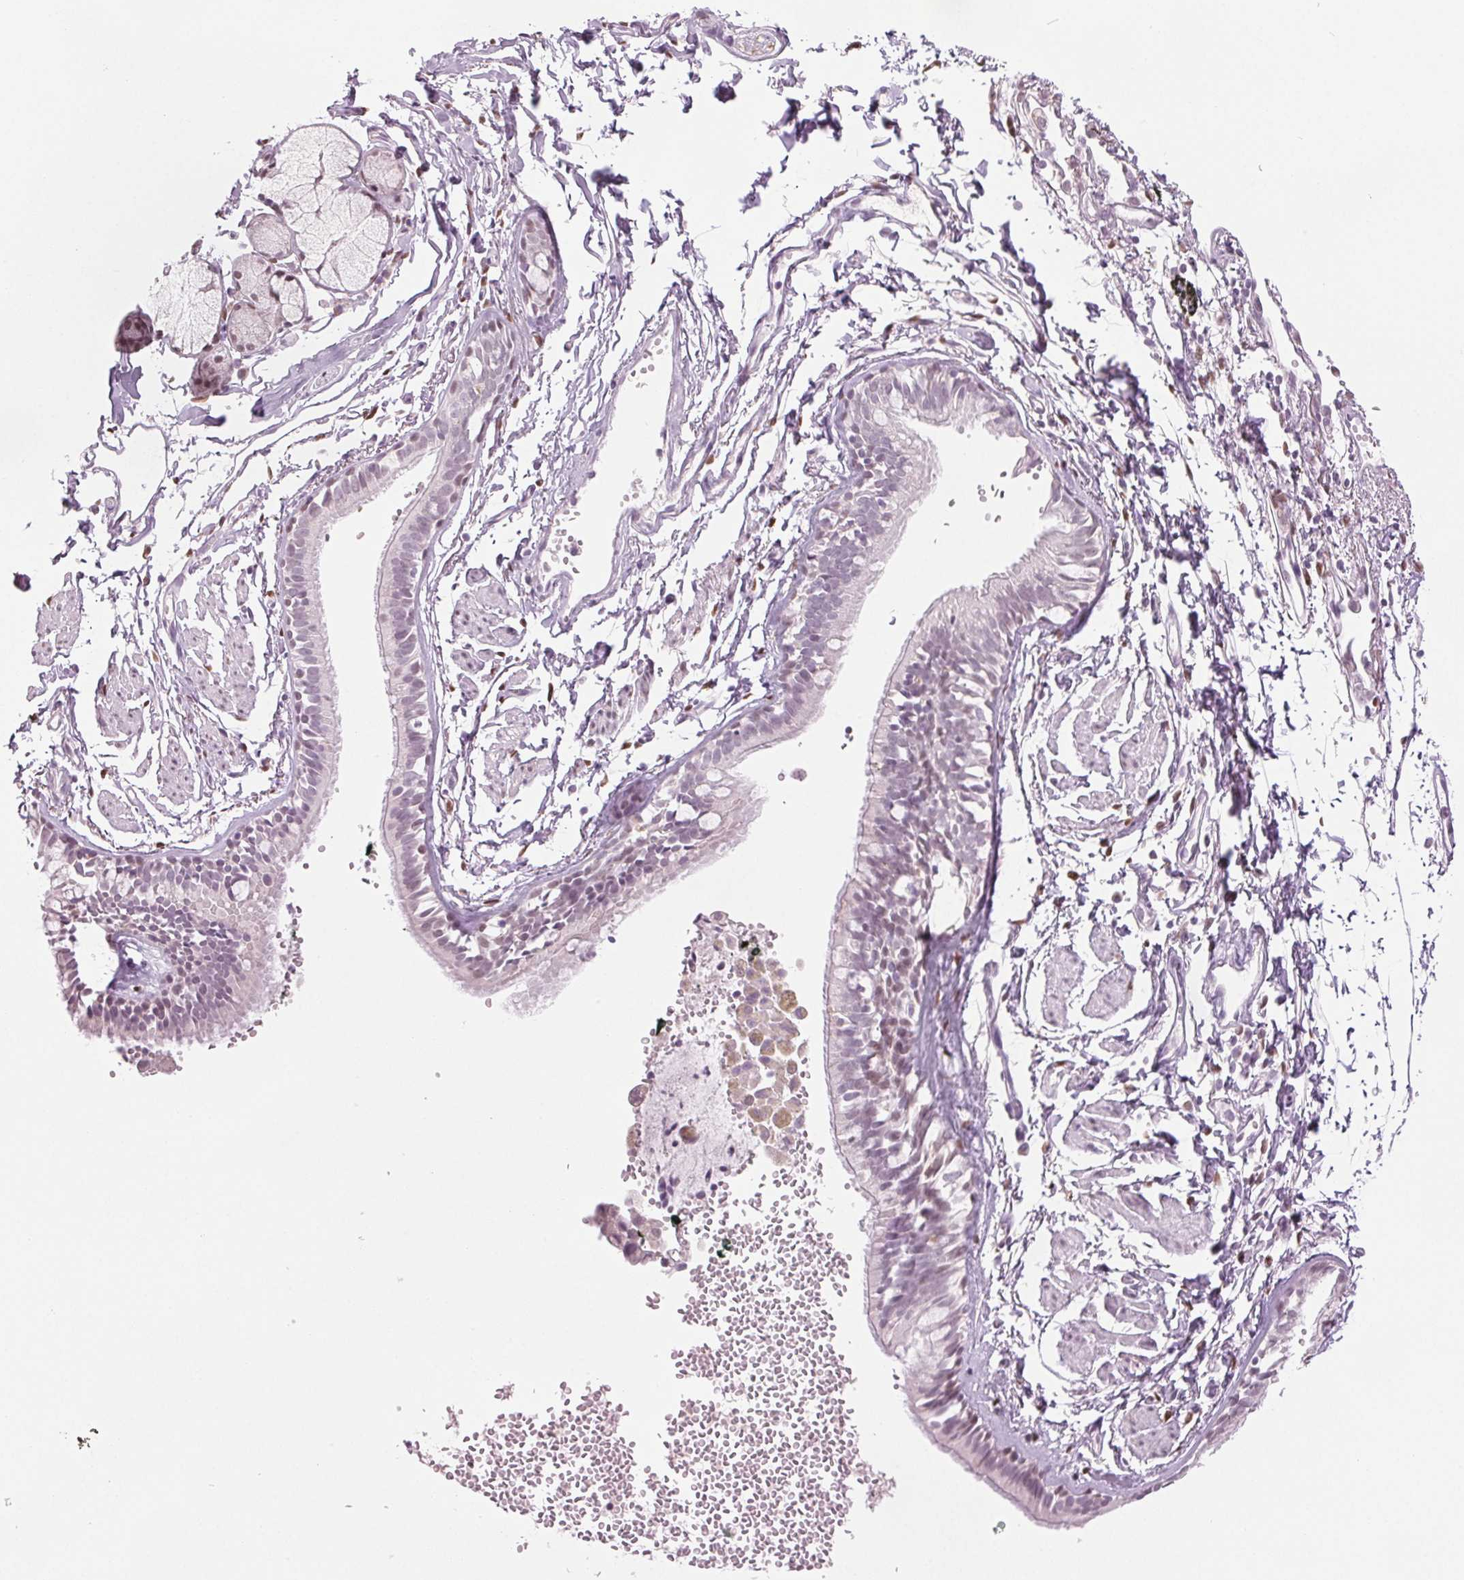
{"staining": {"intensity": "negative", "quantity": "none", "location": "none"}, "tissue": "bronchus", "cell_type": "Respiratory epithelial cells", "image_type": "normal", "snomed": [{"axis": "morphology", "description": "Normal tissue, NOS"}, {"axis": "topography", "description": "Cartilage tissue"}, {"axis": "topography", "description": "Bronchus"}], "caption": "A histopathology image of bronchus stained for a protein shows no brown staining in respiratory epithelial cells. Nuclei are stained in blue.", "gene": "DNAJC6", "patient": {"sex": "female", "age": 59}}